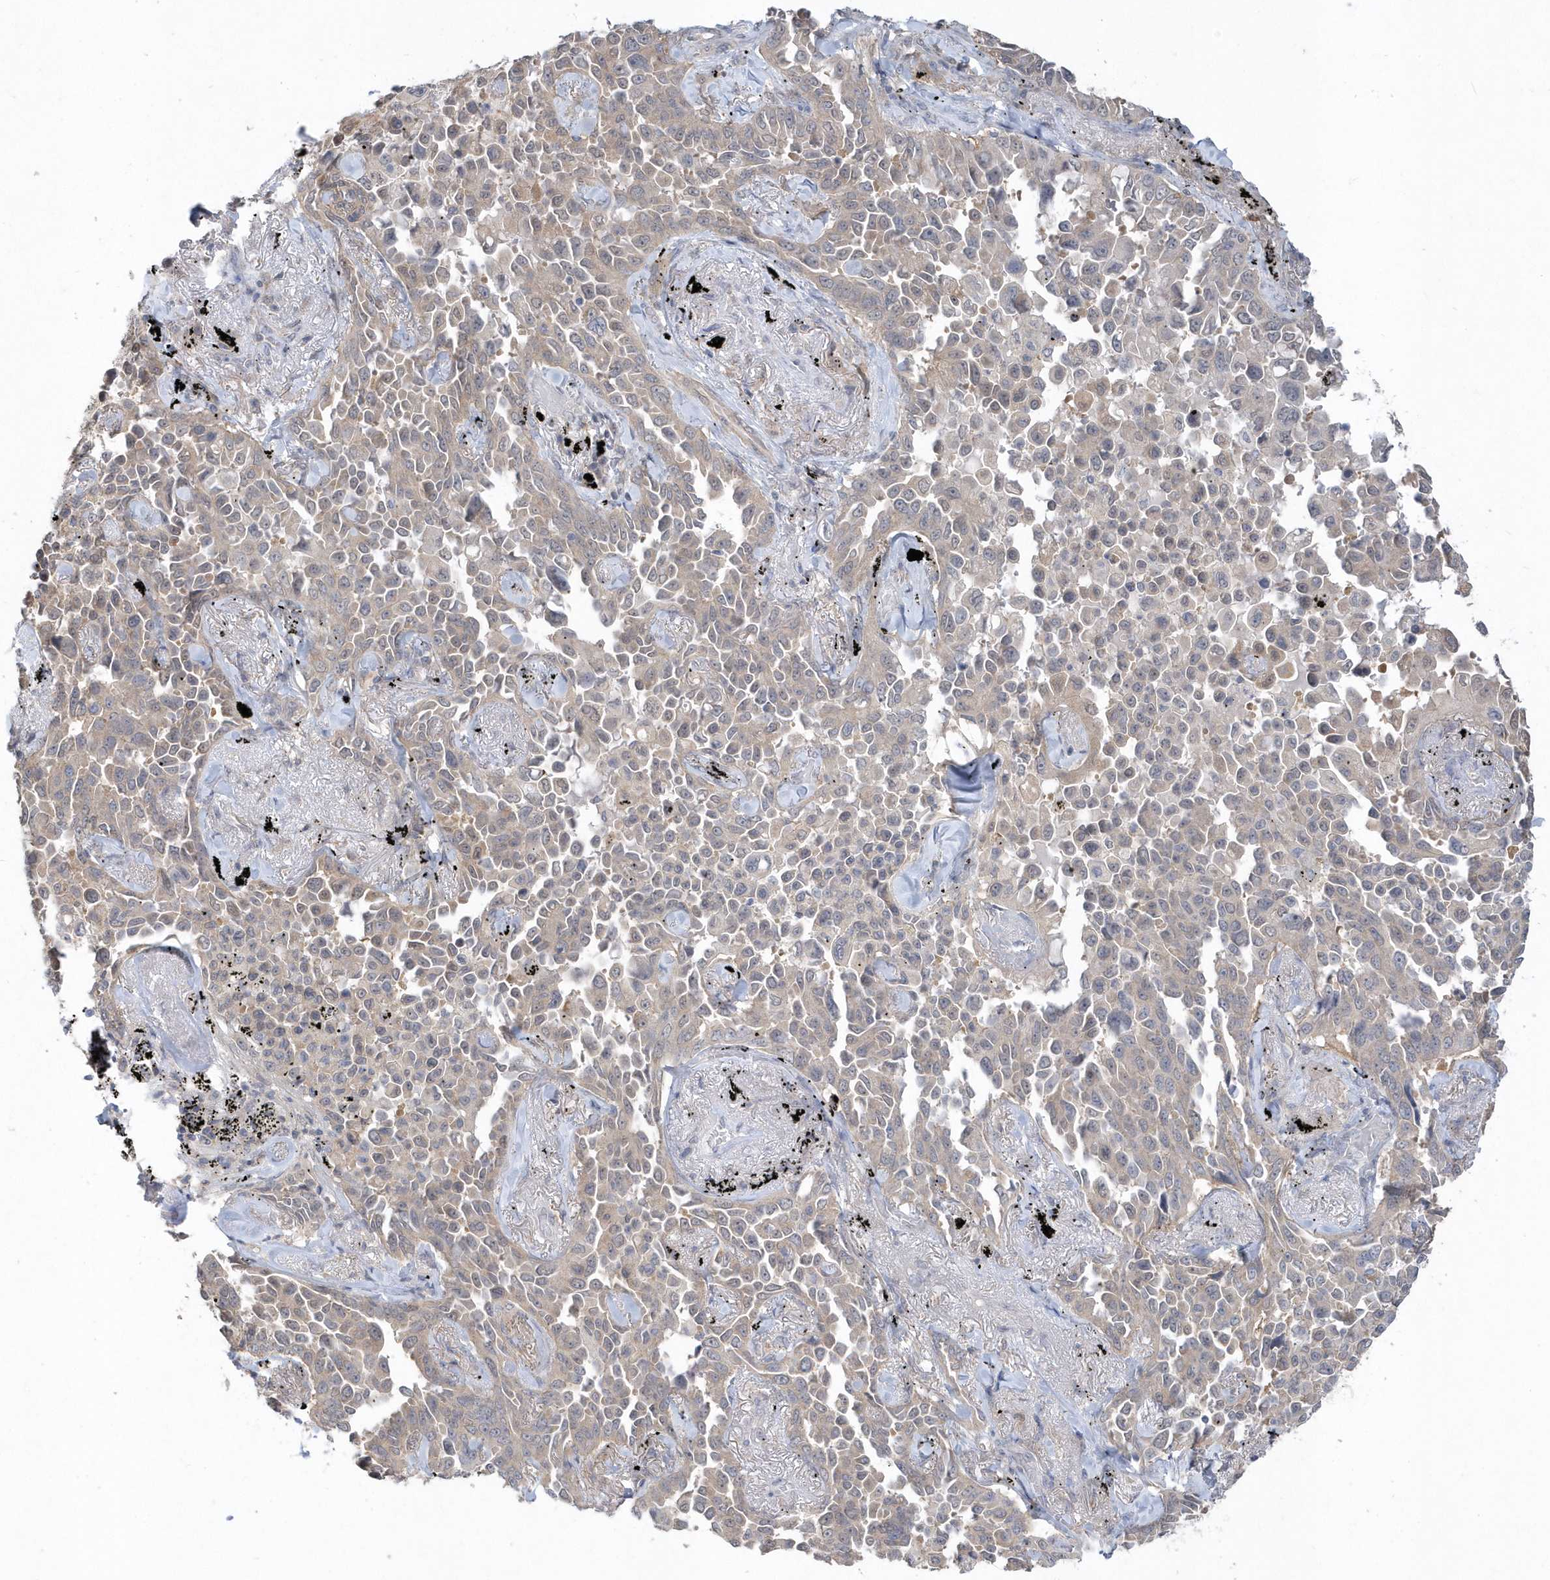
{"staining": {"intensity": "weak", "quantity": ">75%", "location": "cytoplasmic/membranous"}, "tissue": "lung cancer", "cell_type": "Tumor cells", "image_type": "cancer", "snomed": [{"axis": "morphology", "description": "Adenocarcinoma, NOS"}, {"axis": "topography", "description": "Lung"}], "caption": "Lung cancer (adenocarcinoma) stained with a protein marker shows weak staining in tumor cells.", "gene": "AKR7A2", "patient": {"sex": "female", "age": 67}}